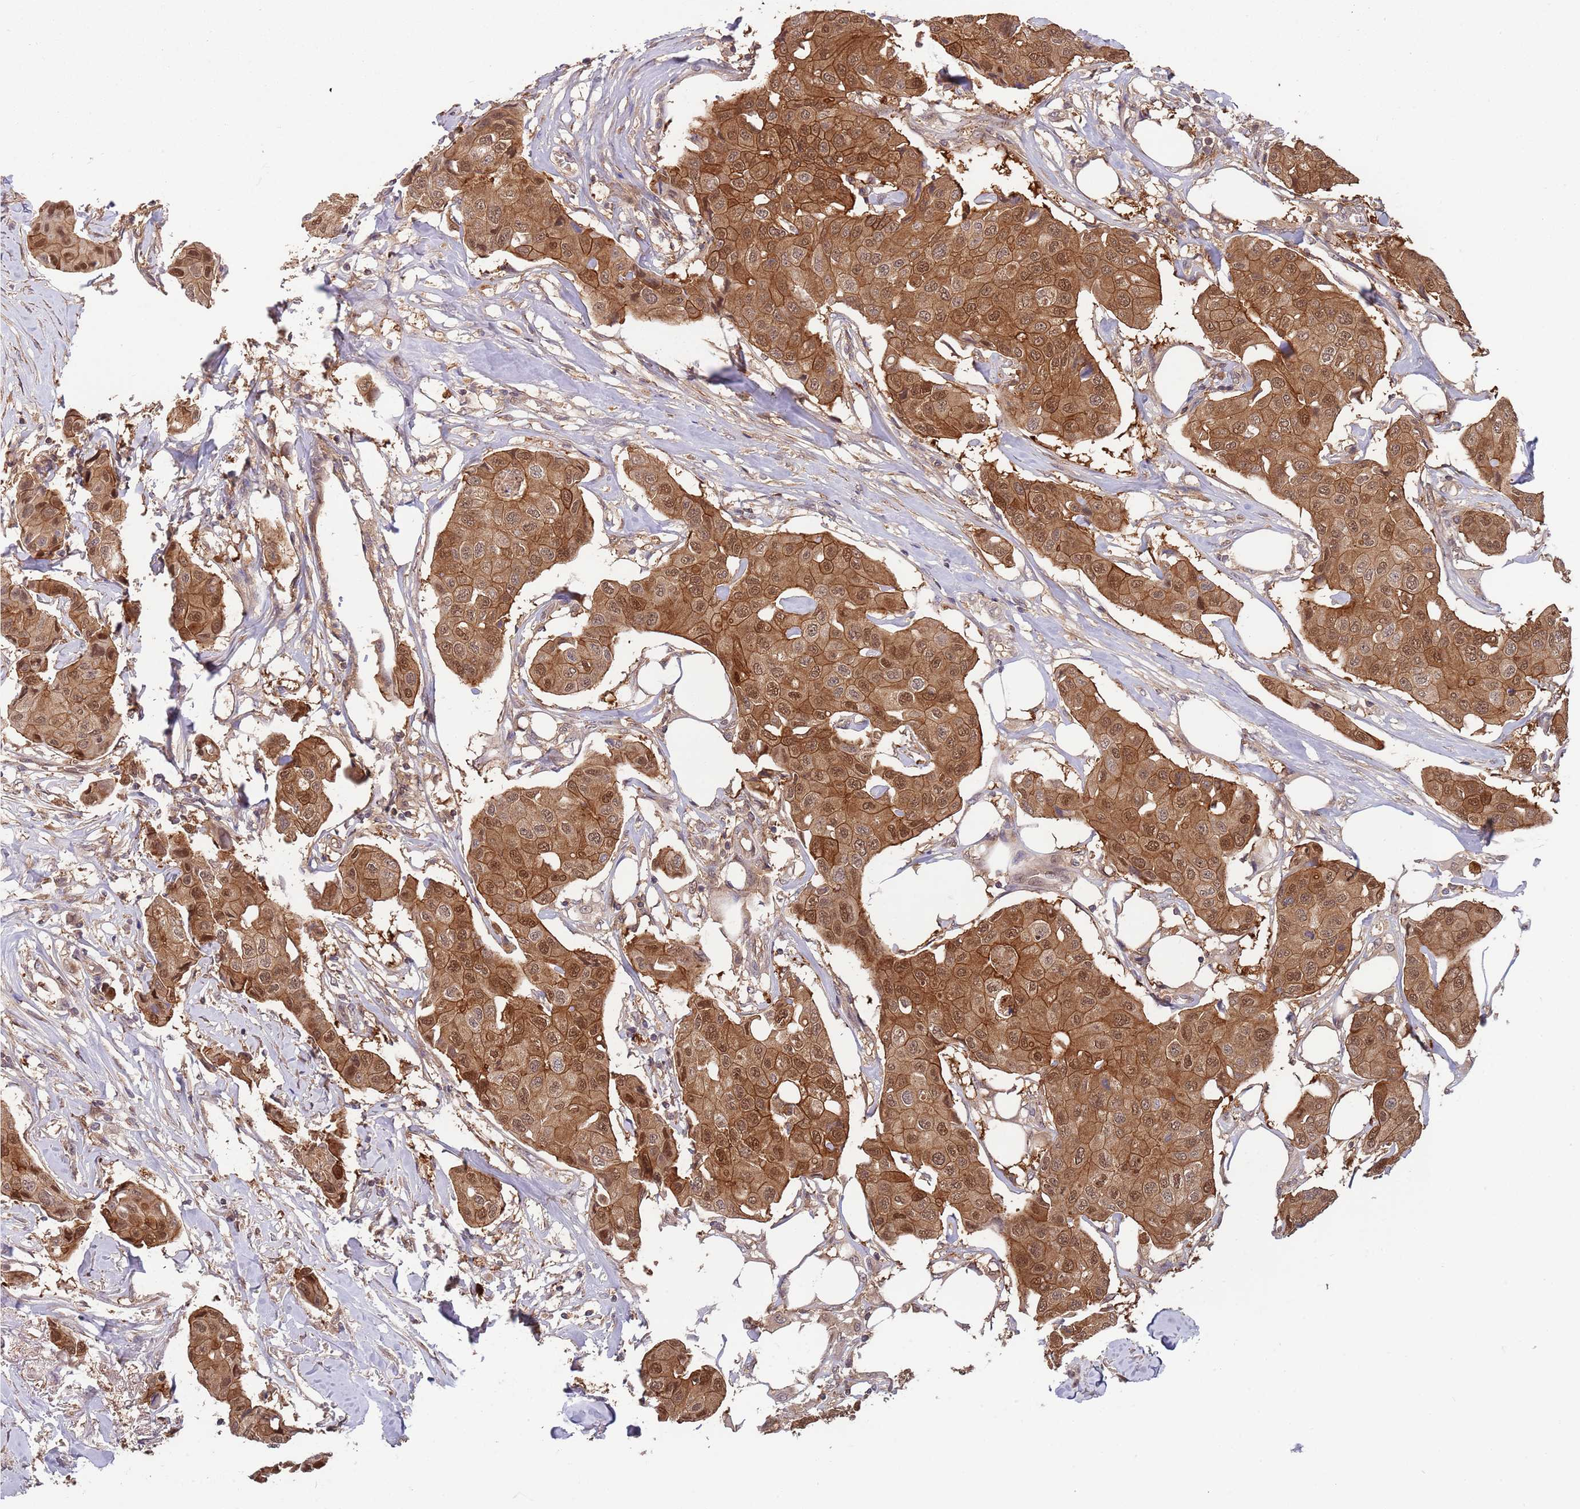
{"staining": {"intensity": "moderate", "quantity": ">75%", "location": "cytoplasmic/membranous,nuclear"}, "tissue": "breast cancer", "cell_type": "Tumor cells", "image_type": "cancer", "snomed": [{"axis": "morphology", "description": "Duct carcinoma"}, {"axis": "topography", "description": "Breast"}], "caption": "About >75% of tumor cells in human breast intraductal carcinoma display moderate cytoplasmic/membranous and nuclear protein positivity as visualized by brown immunohistochemical staining.", "gene": "GSDMD", "patient": {"sex": "female", "age": 80}}